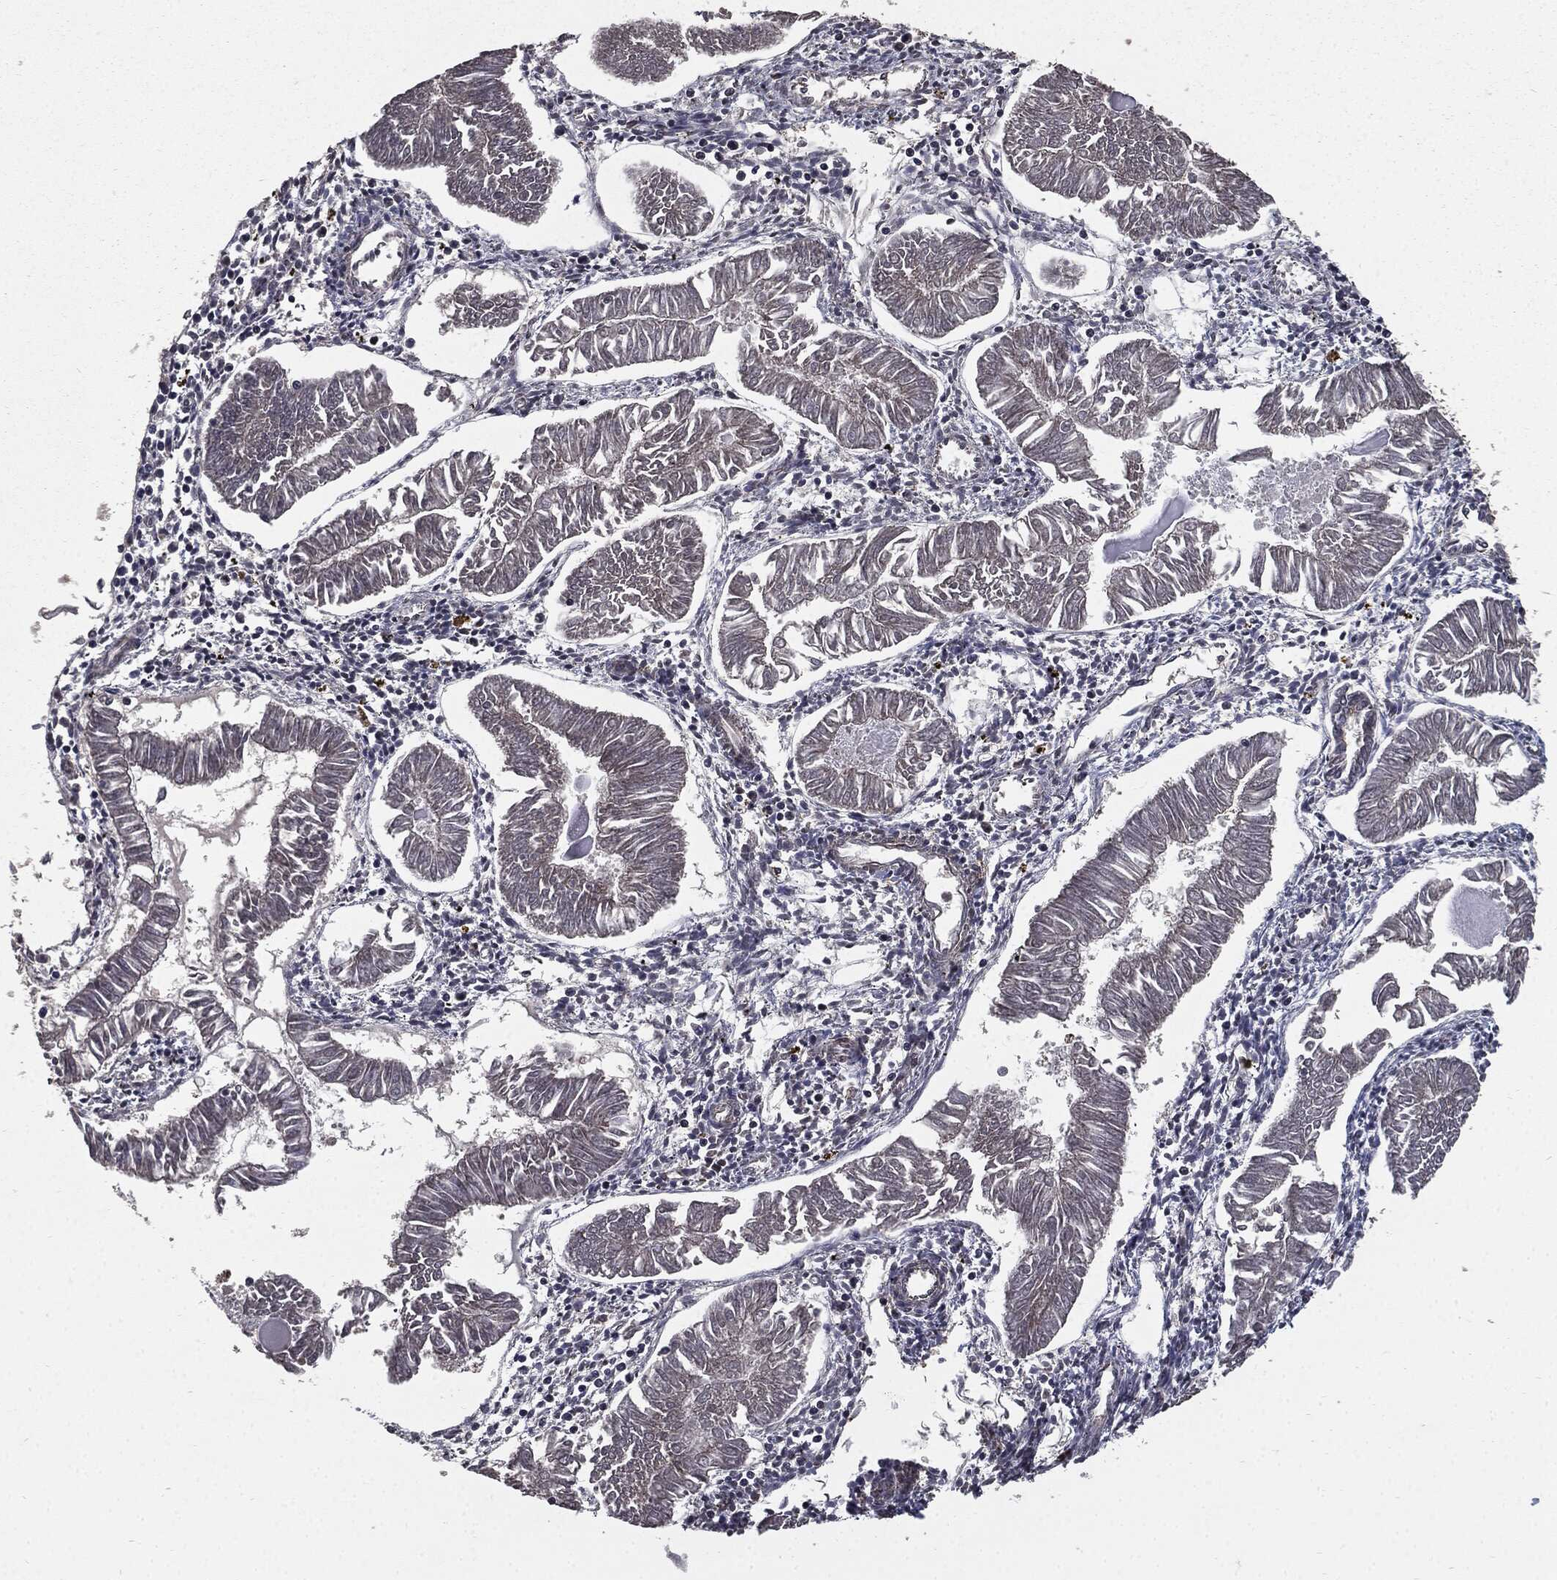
{"staining": {"intensity": "negative", "quantity": "none", "location": "none"}, "tissue": "endometrial cancer", "cell_type": "Tumor cells", "image_type": "cancer", "snomed": [{"axis": "morphology", "description": "Adenocarcinoma, NOS"}, {"axis": "topography", "description": "Endometrium"}], "caption": "DAB (3,3'-diaminobenzidine) immunohistochemical staining of endometrial cancer (adenocarcinoma) shows no significant positivity in tumor cells.", "gene": "PTPA", "patient": {"sex": "female", "age": 53}}